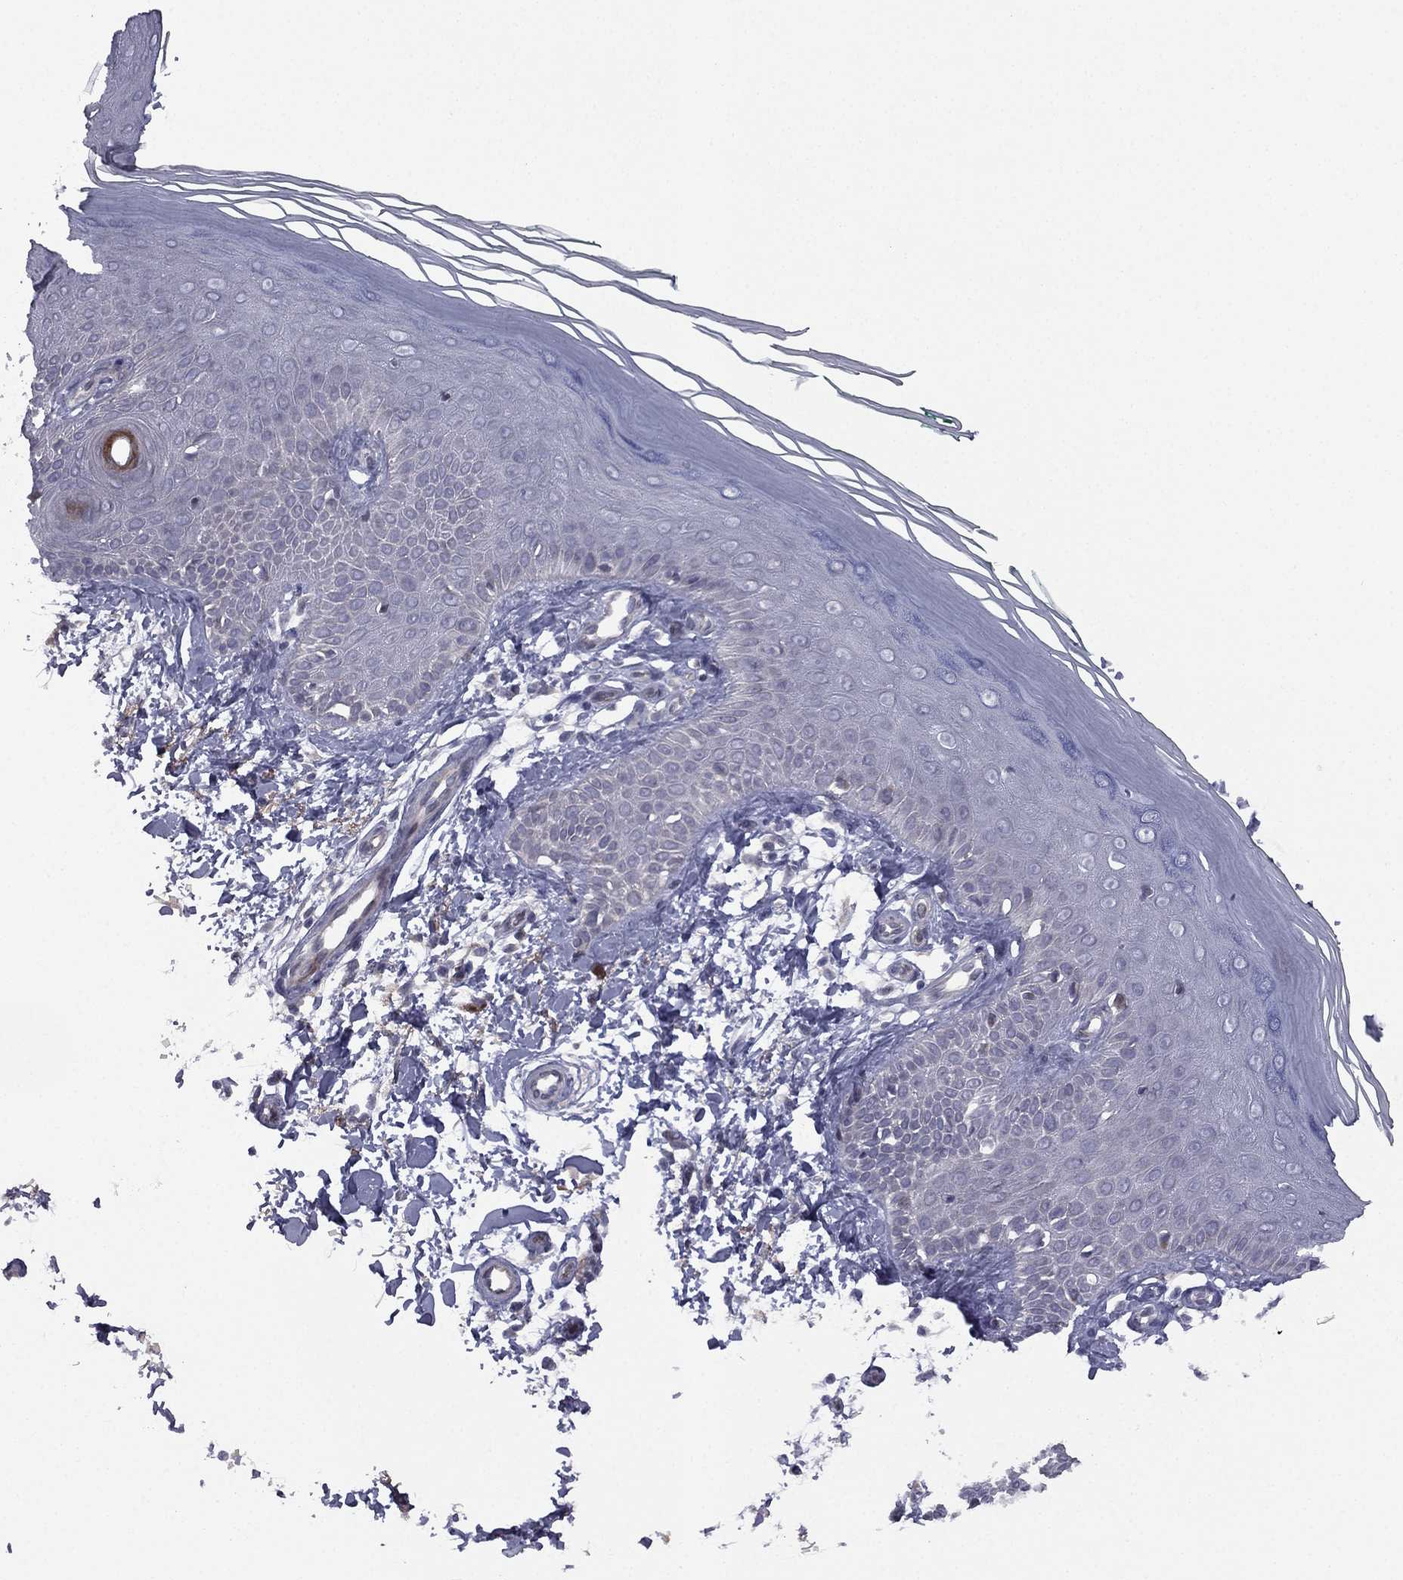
{"staining": {"intensity": "negative", "quantity": "none", "location": "none"}, "tissue": "skin", "cell_type": "Fibroblasts", "image_type": "normal", "snomed": [{"axis": "morphology", "description": "Normal tissue, NOS"}, {"axis": "morphology", "description": "Inflammation, NOS"}, {"axis": "morphology", "description": "Fibrosis, NOS"}, {"axis": "topography", "description": "Skin"}], "caption": "Protein analysis of benign skin reveals no significant expression in fibroblasts.", "gene": "ACTRT2", "patient": {"sex": "male", "age": 71}}